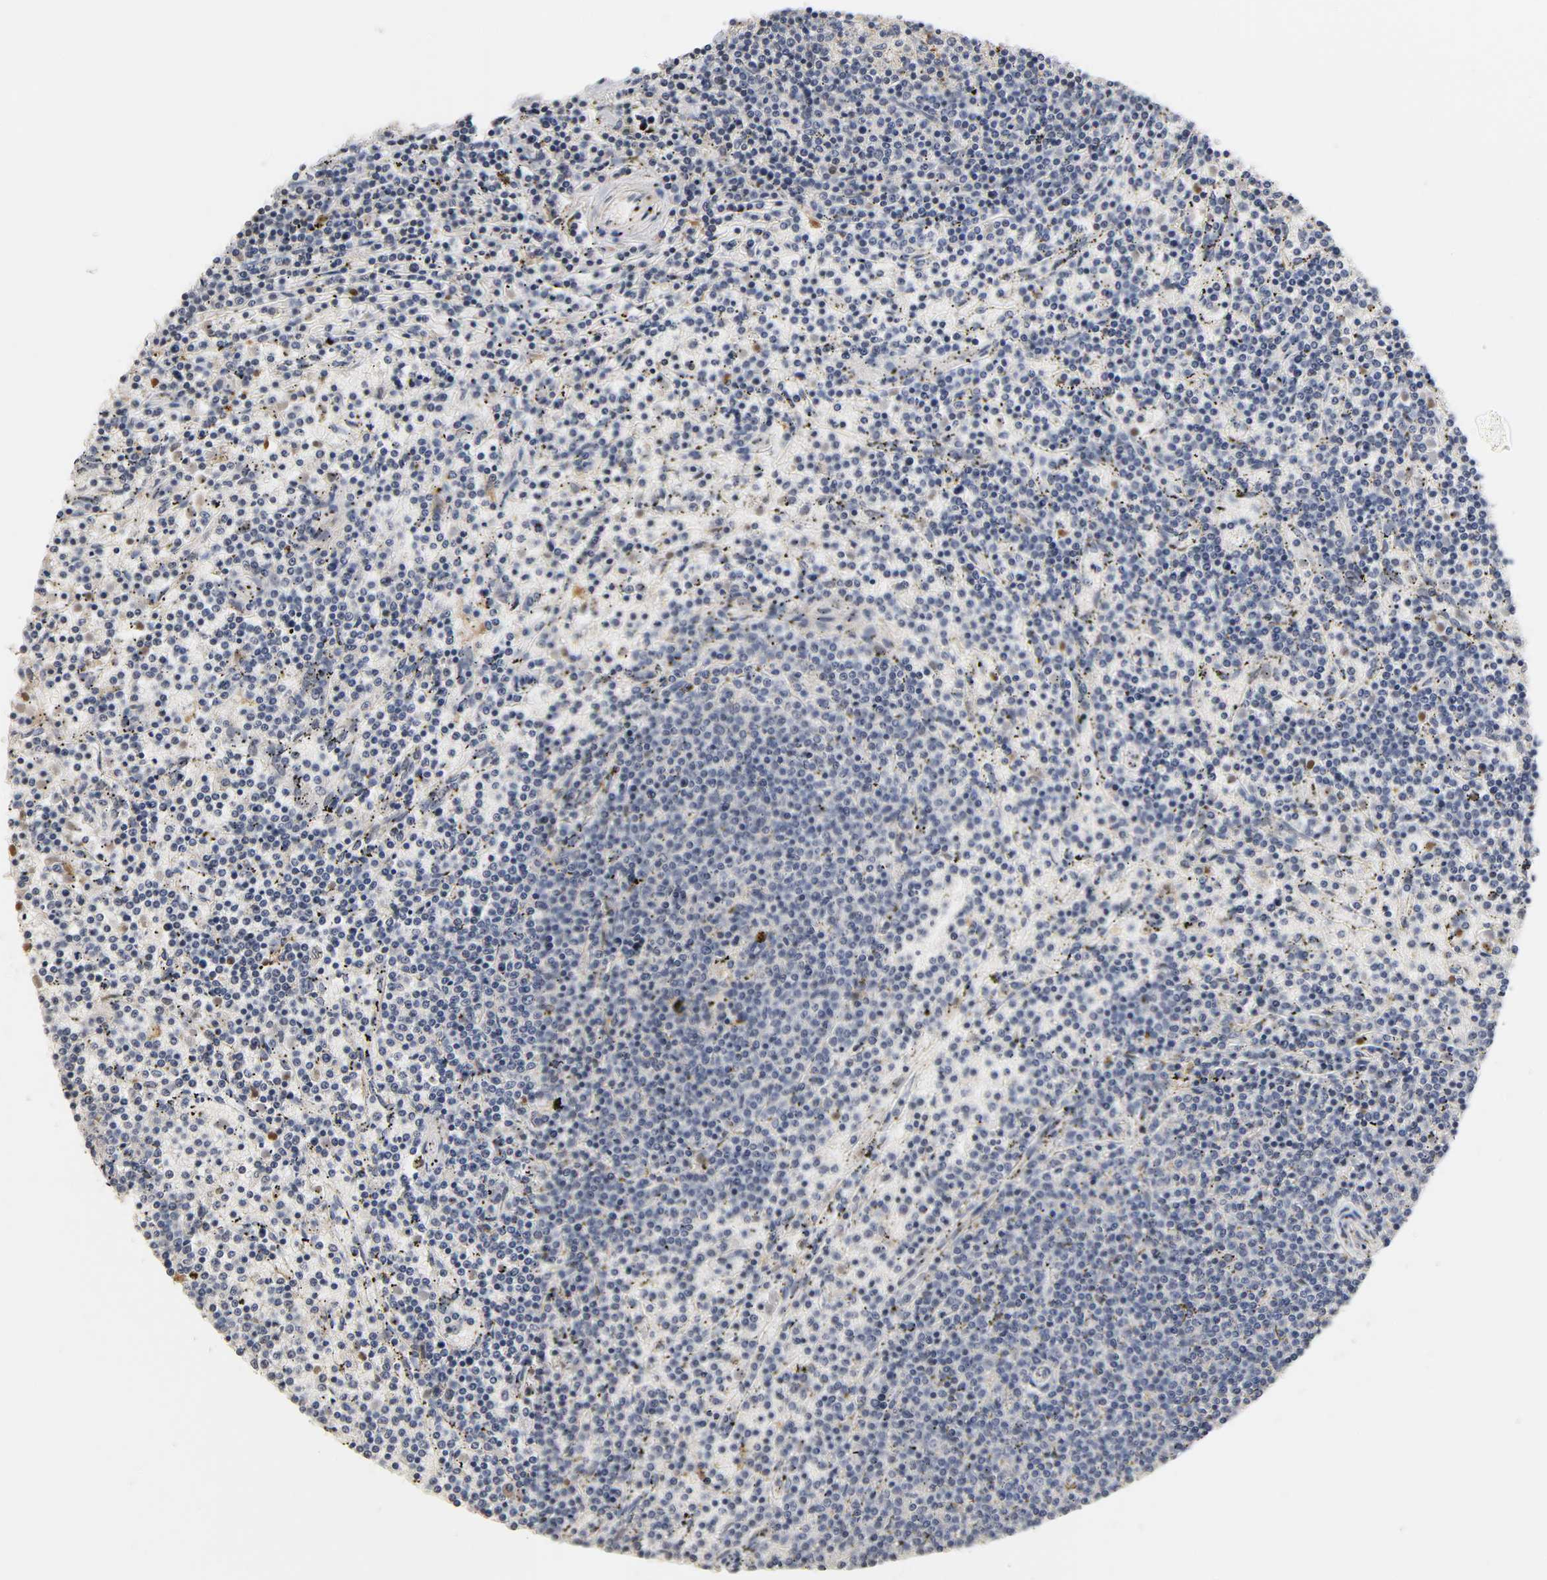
{"staining": {"intensity": "negative", "quantity": "none", "location": "none"}, "tissue": "lymphoma", "cell_type": "Tumor cells", "image_type": "cancer", "snomed": [{"axis": "morphology", "description": "Malignant lymphoma, non-Hodgkin's type, Low grade"}, {"axis": "topography", "description": "Spleen"}], "caption": "Immunohistochemical staining of lymphoma displays no significant expression in tumor cells.", "gene": "OVOL1", "patient": {"sex": "female", "age": 50}}